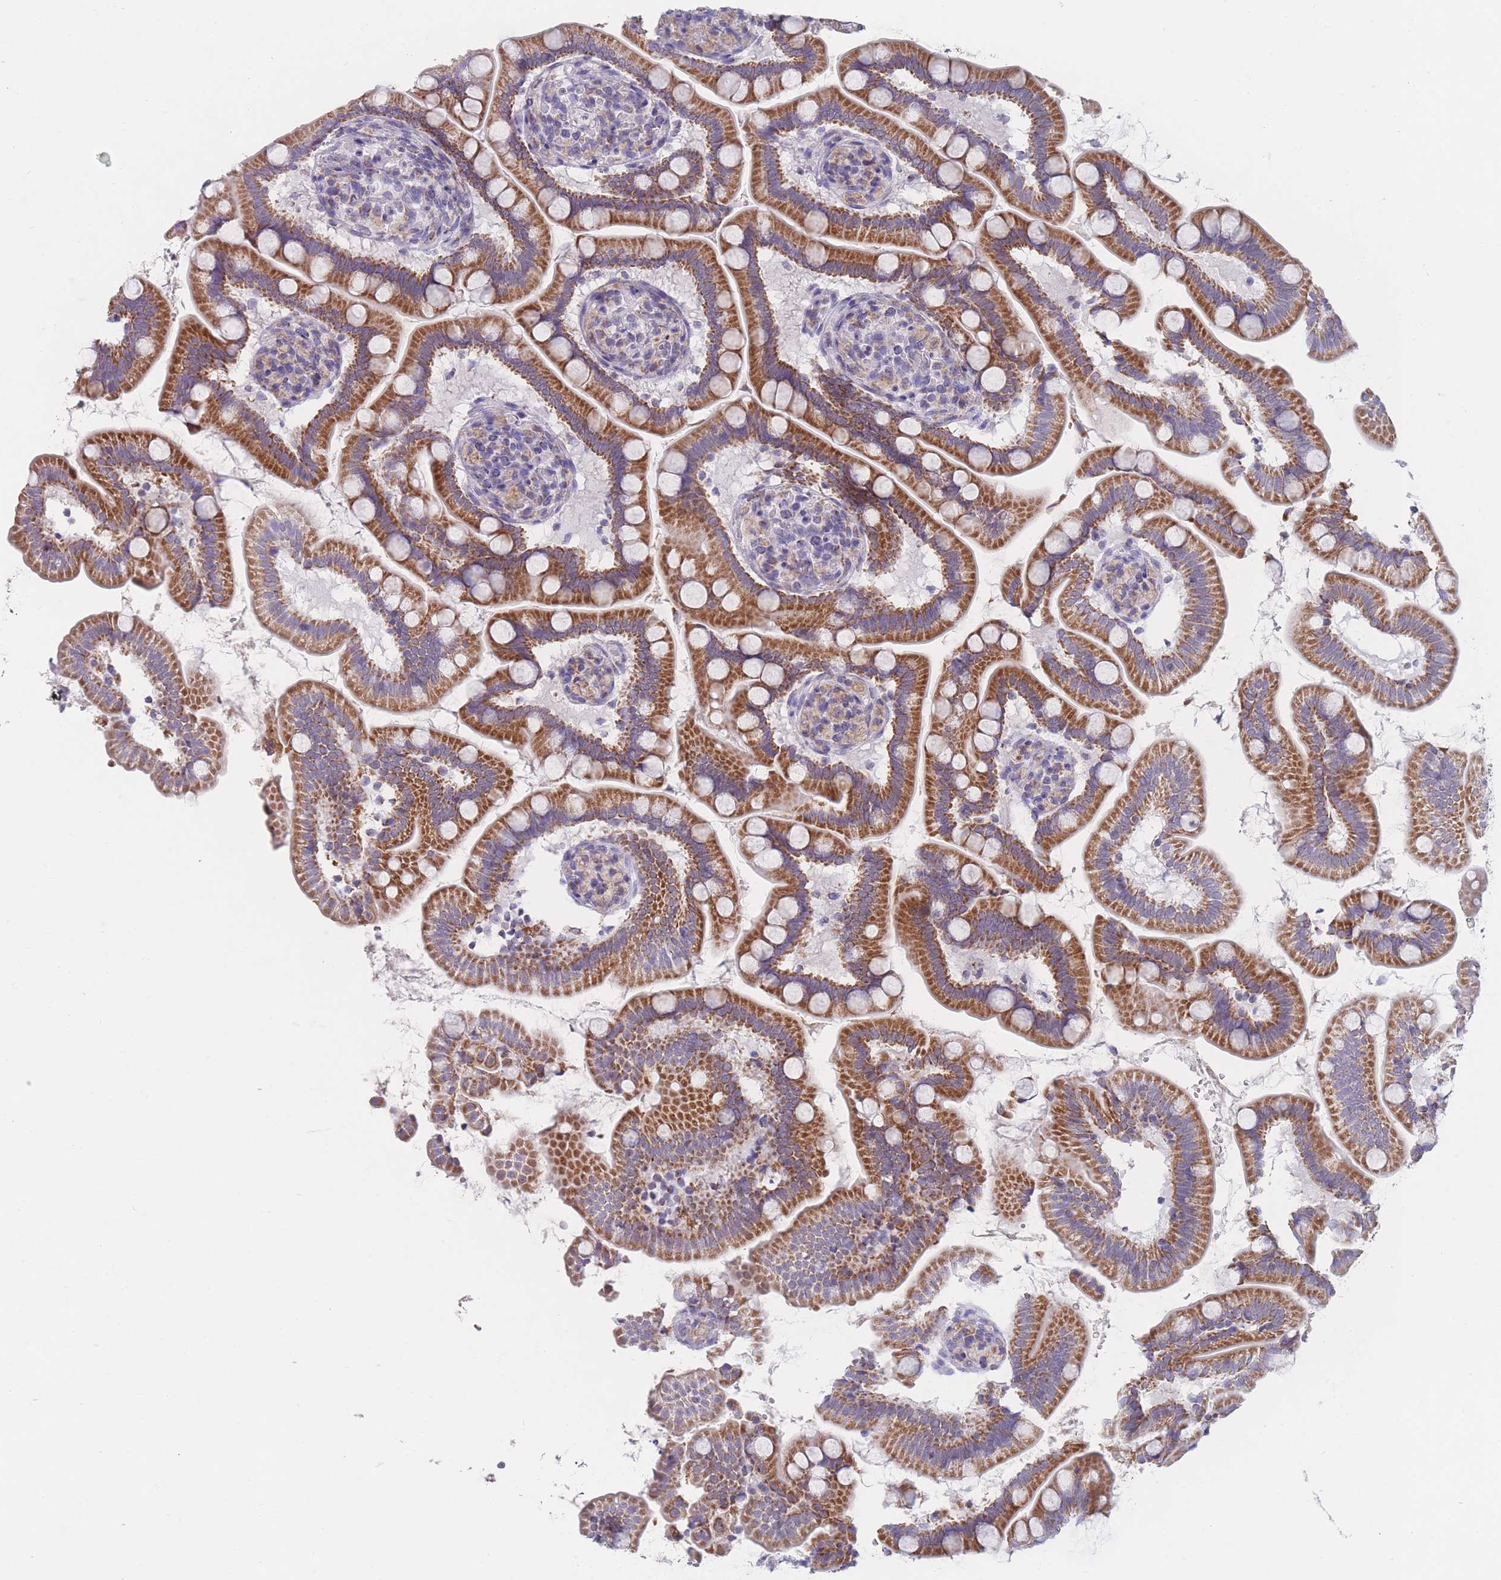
{"staining": {"intensity": "strong", "quantity": ">75%", "location": "cytoplasmic/membranous"}, "tissue": "small intestine", "cell_type": "Glandular cells", "image_type": "normal", "snomed": [{"axis": "morphology", "description": "Normal tissue, NOS"}, {"axis": "topography", "description": "Small intestine"}], "caption": "Benign small intestine reveals strong cytoplasmic/membranous staining in approximately >75% of glandular cells.", "gene": "MRPS14", "patient": {"sex": "female", "age": 64}}